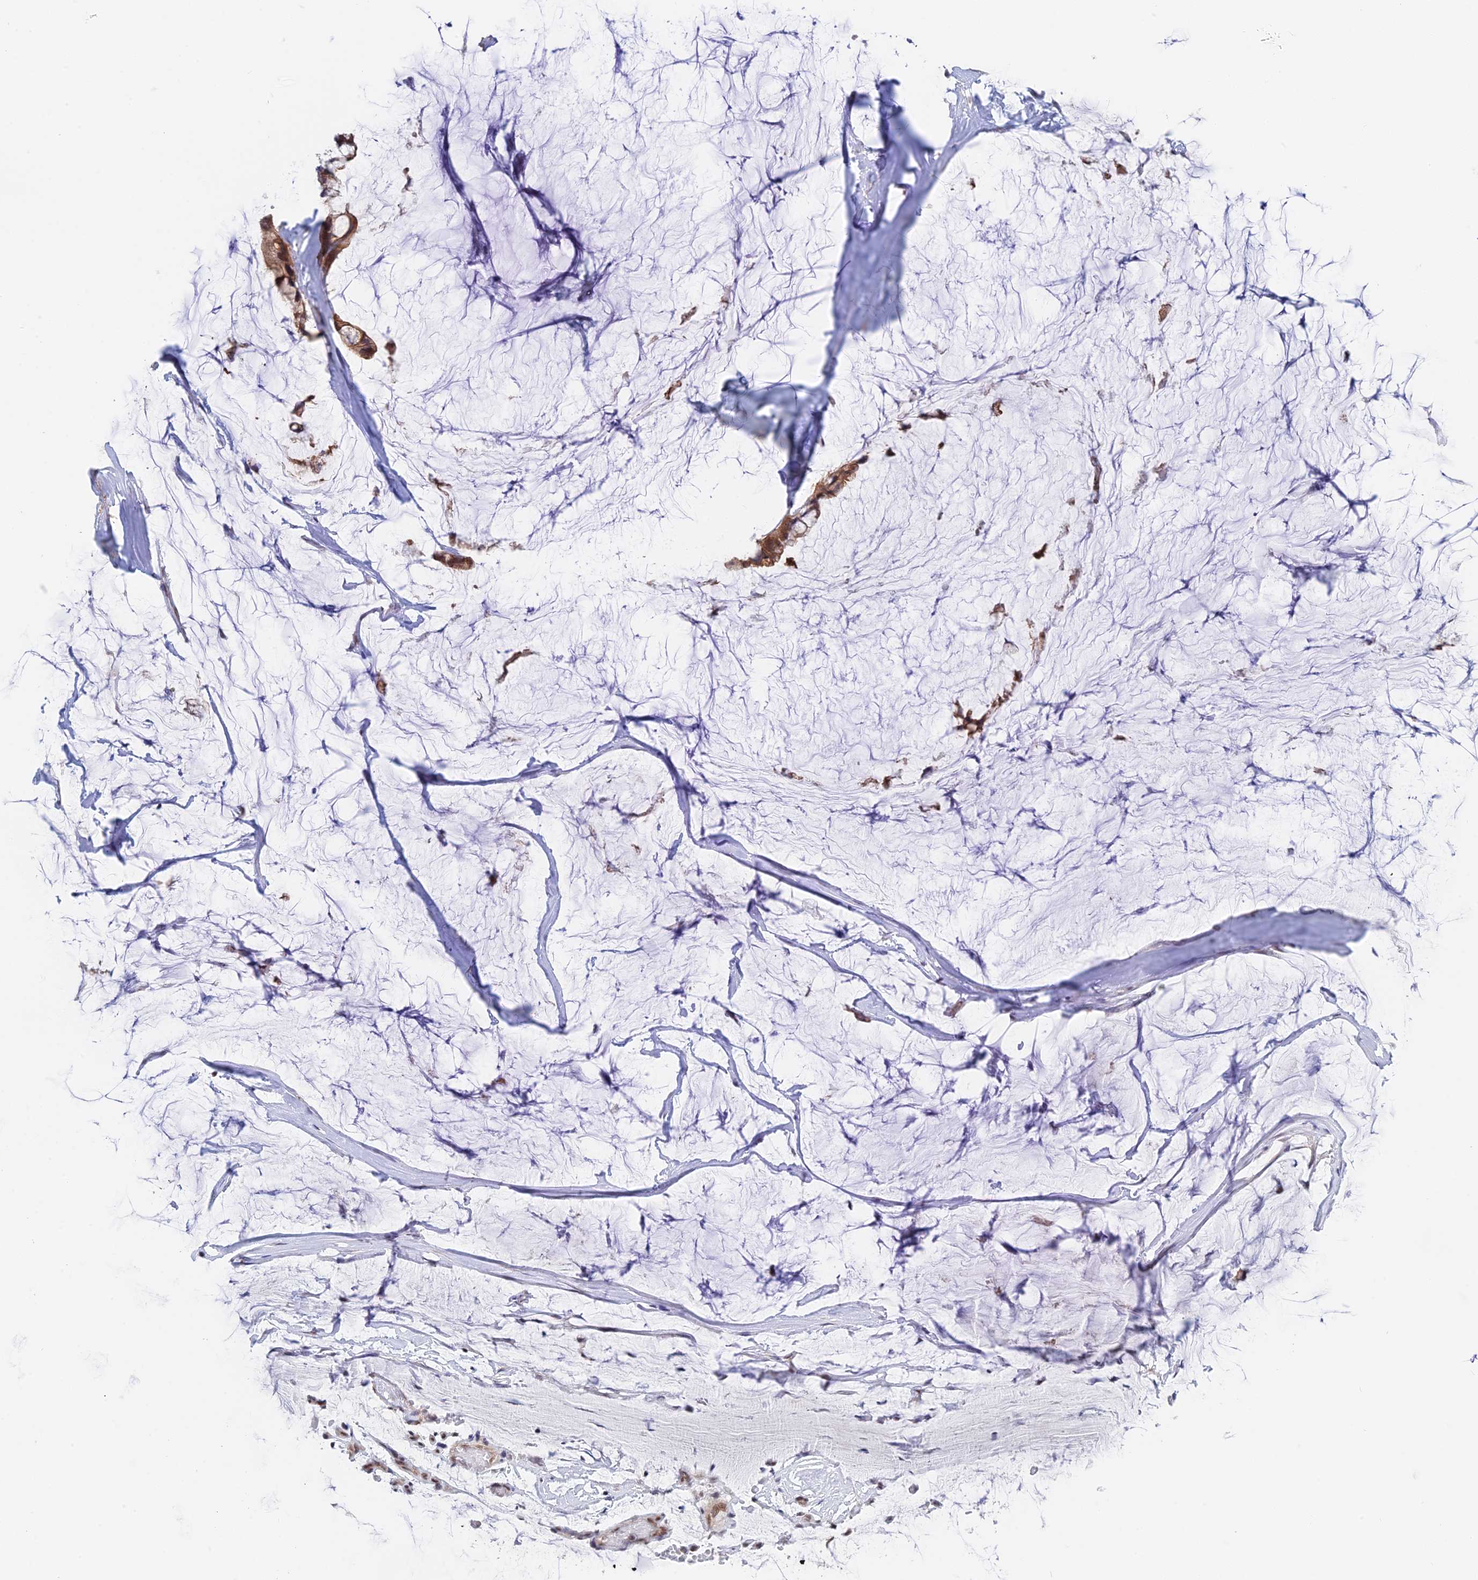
{"staining": {"intensity": "moderate", "quantity": ">75%", "location": "cytoplasmic/membranous,nuclear"}, "tissue": "ovarian cancer", "cell_type": "Tumor cells", "image_type": "cancer", "snomed": [{"axis": "morphology", "description": "Cystadenocarcinoma, mucinous, NOS"}, {"axis": "topography", "description": "Ovary"}], "caption": "A histopathology image of human ovarian cancer stained for a protein displays moderate cytoplasmic/membranous and nuclear brown staining in tumor cells.", "gene": "TCEA1", "patient": {"sex": "female", "age": 39}}